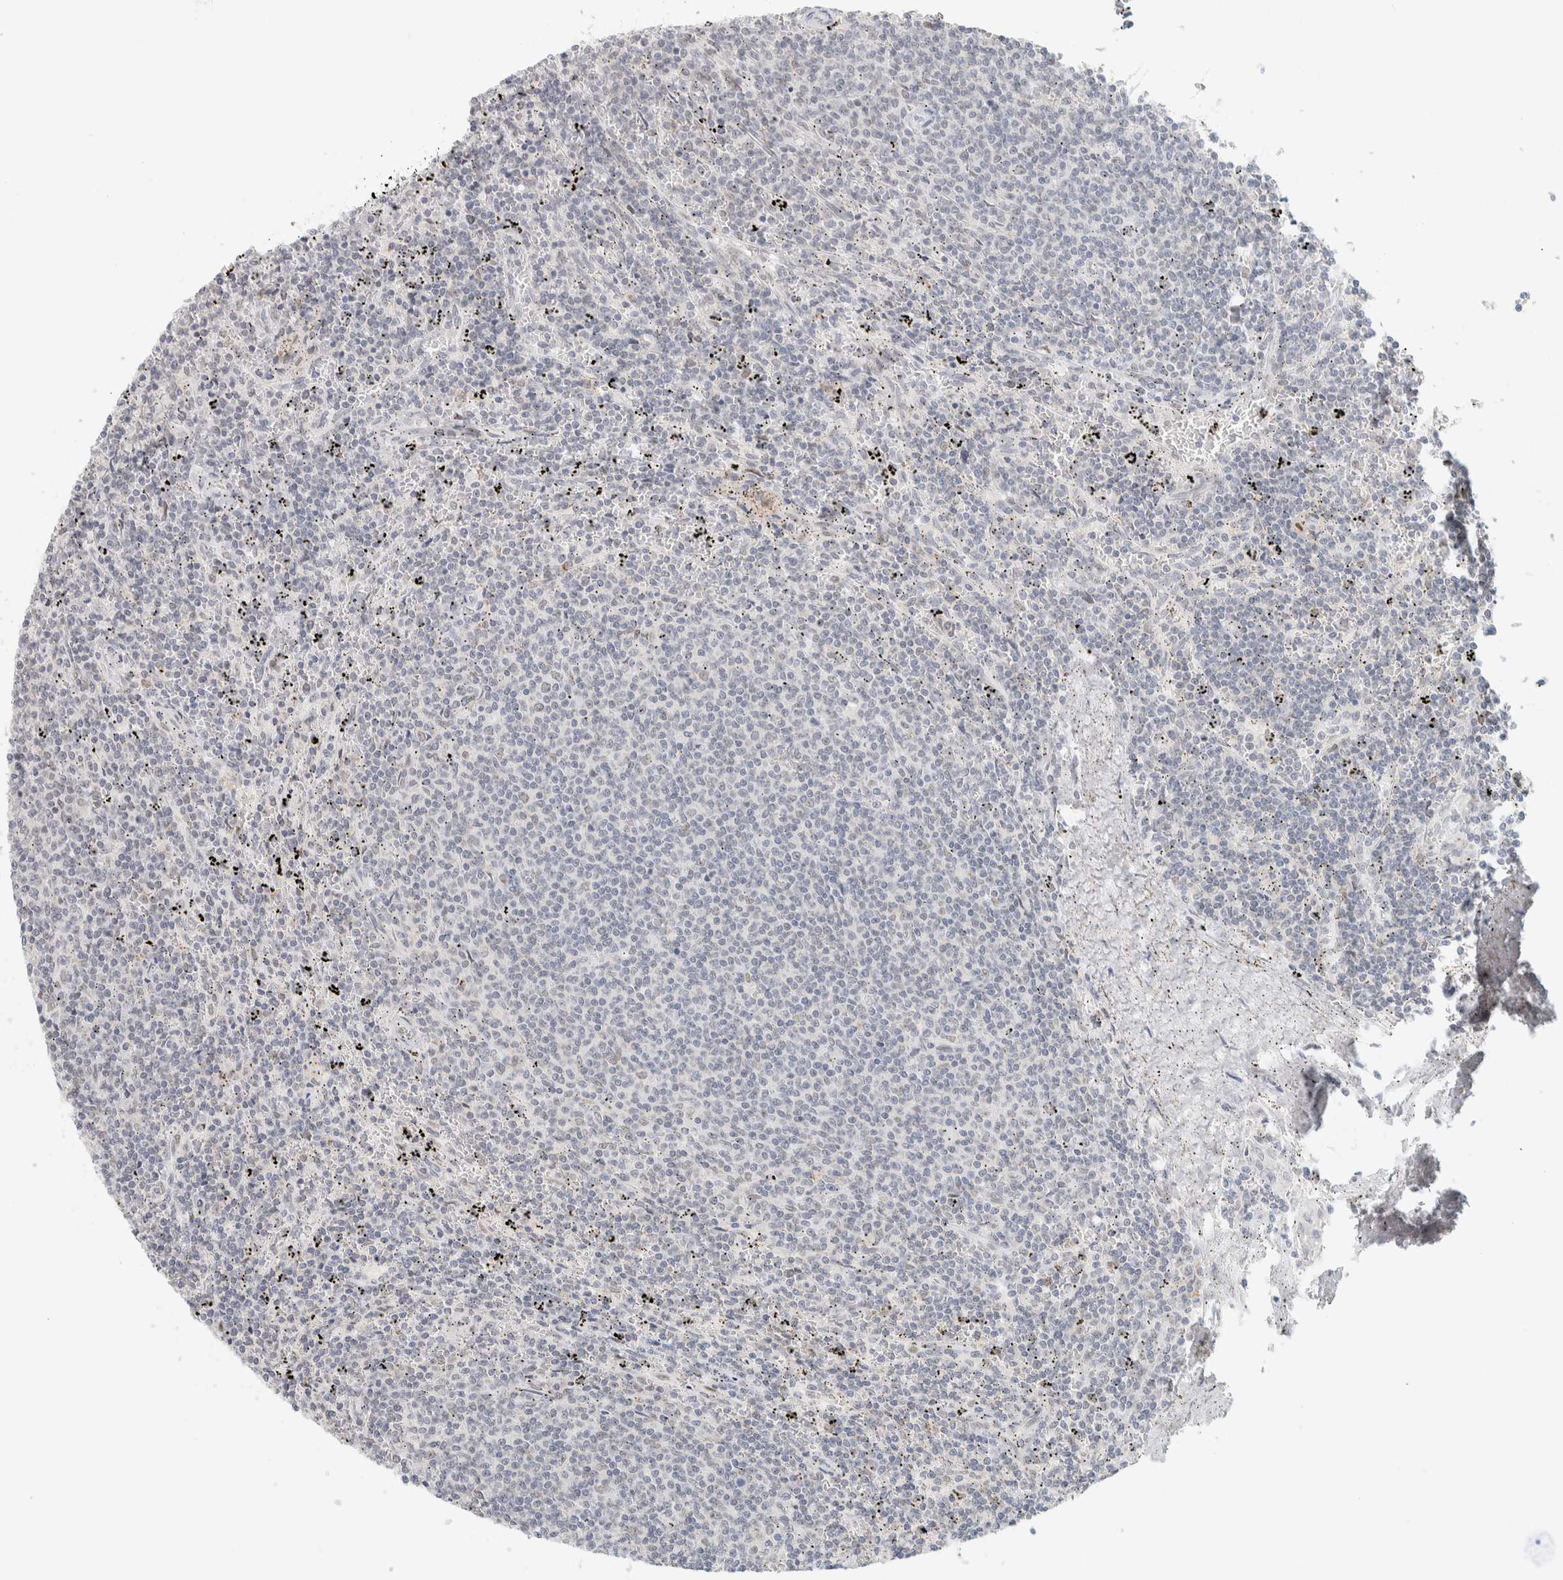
{"staining": {"intensity": "negative", "quantity": "none", "location": "none"}, "tissue": "lymphoma", "cell_type": "Tumor cells", "image_type": "cancer", "snomed": [{"axis": "morphology", "description": "Malignant lymphoma, non-Hodgkin's type, Low grade"}, {"axis": "topography", "description": "Spleen"}], "caption": "Tumor cells are negative for protein expression in human lymphoma. (DAB immunohistochemistry (IHC) visualized using brightfield microscopy, high magnification).", "gene": "CDH17", "patient": {"sex": "female", "age": 50}}